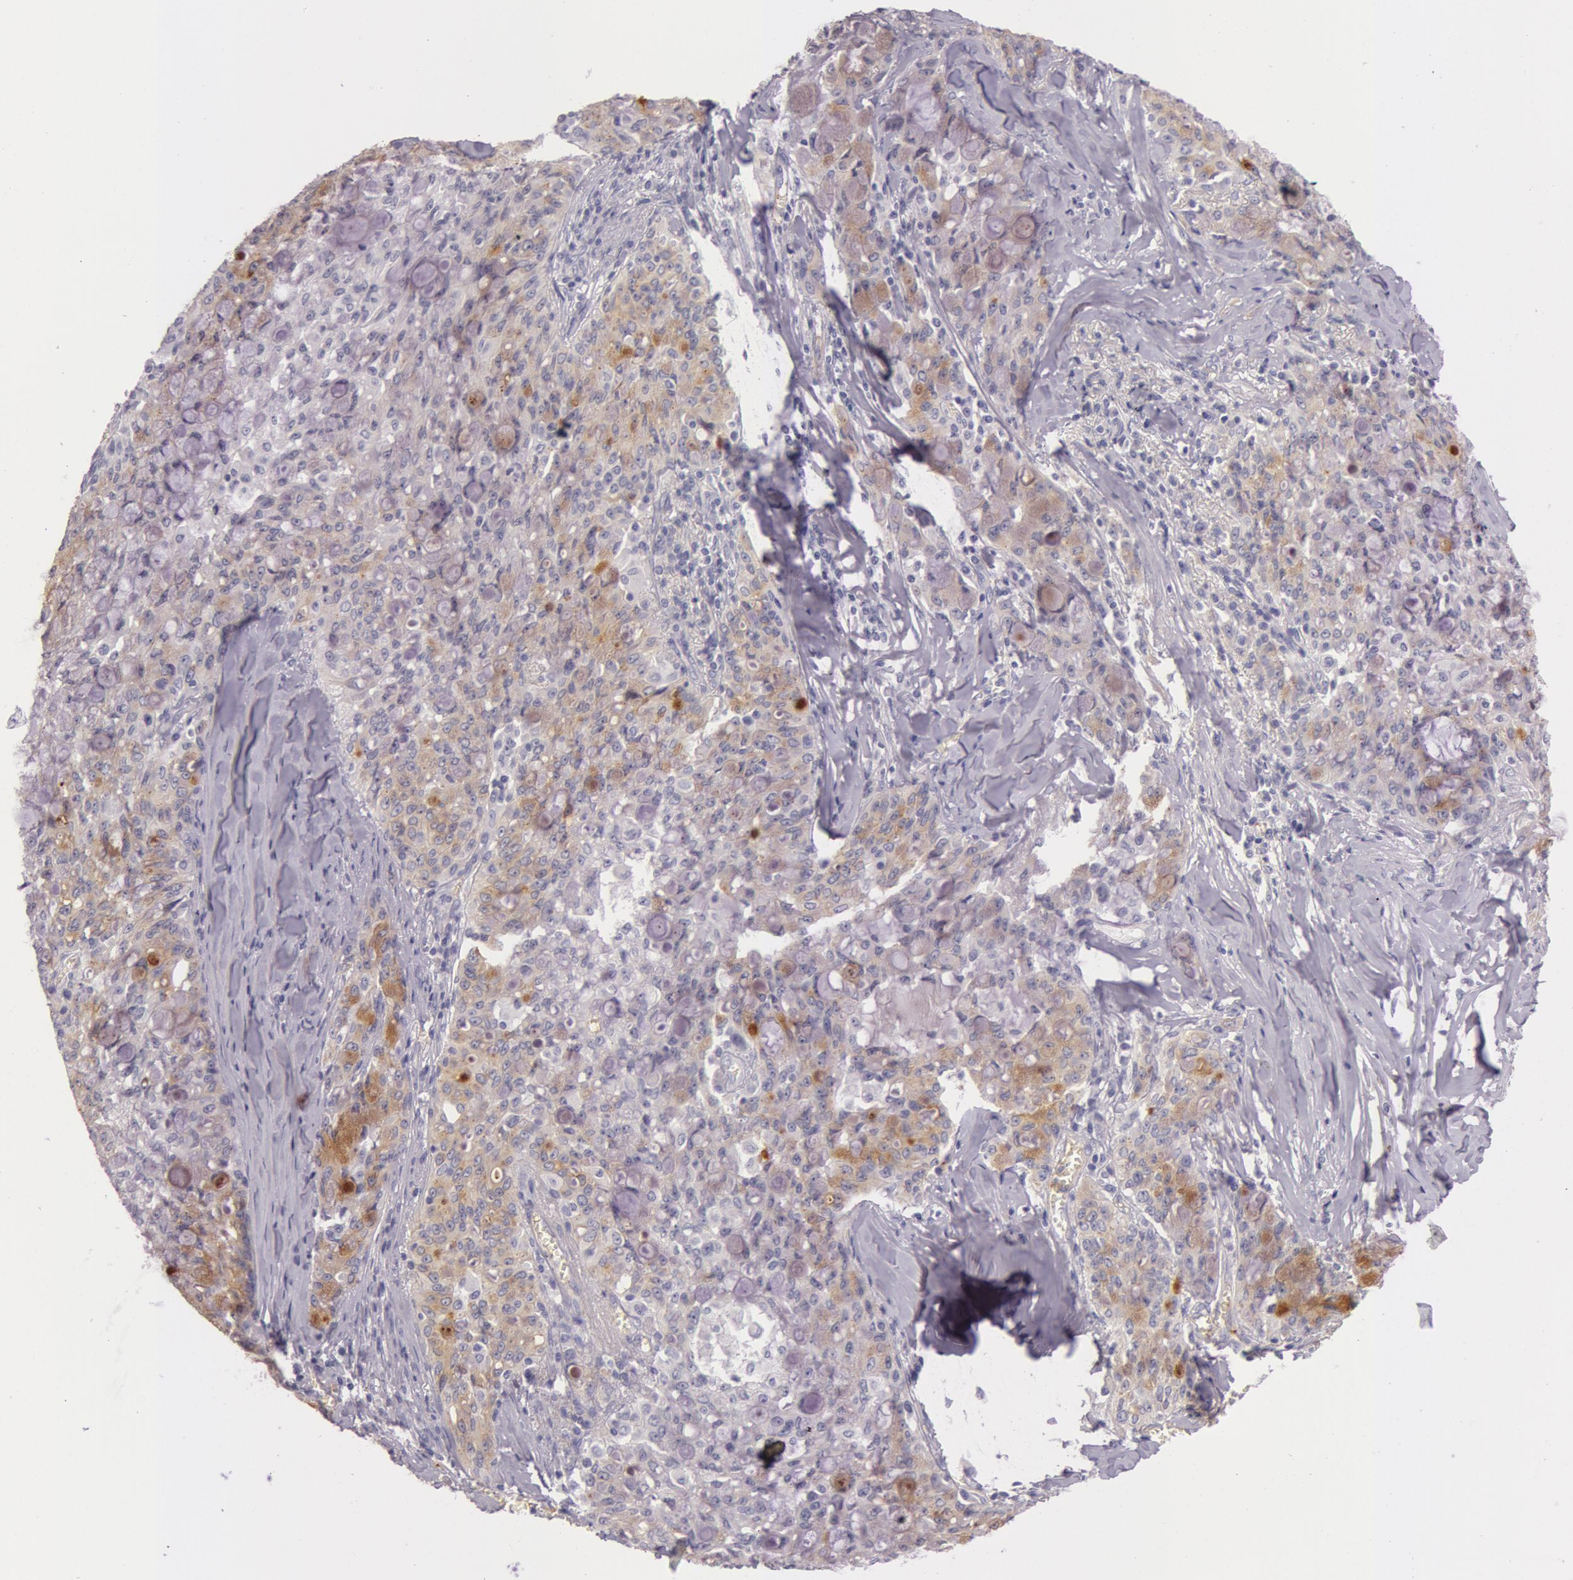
{"staining": {"intensity": "moderate", "quantity": "25%-75%", "location": "cytoplasmic/membranous"}, "tissue": "lung cancer", "cell_type": "Tumor cells", "image_type": "cancer", "snomed": [{"axis": "morphology", "description": "Adenocarcinoma, NOS"}, {"axis": "topography", "description": "Lung"}], "caption": "About 25%-75% of tumor cells in human adenocarcinoma (lung) show moderate cytoplasmic/membranous protein staining as visualized by brown immunohistochemical staining.", "gene": "C4BPA", "patient": {"sex": "female", "age": 44}}